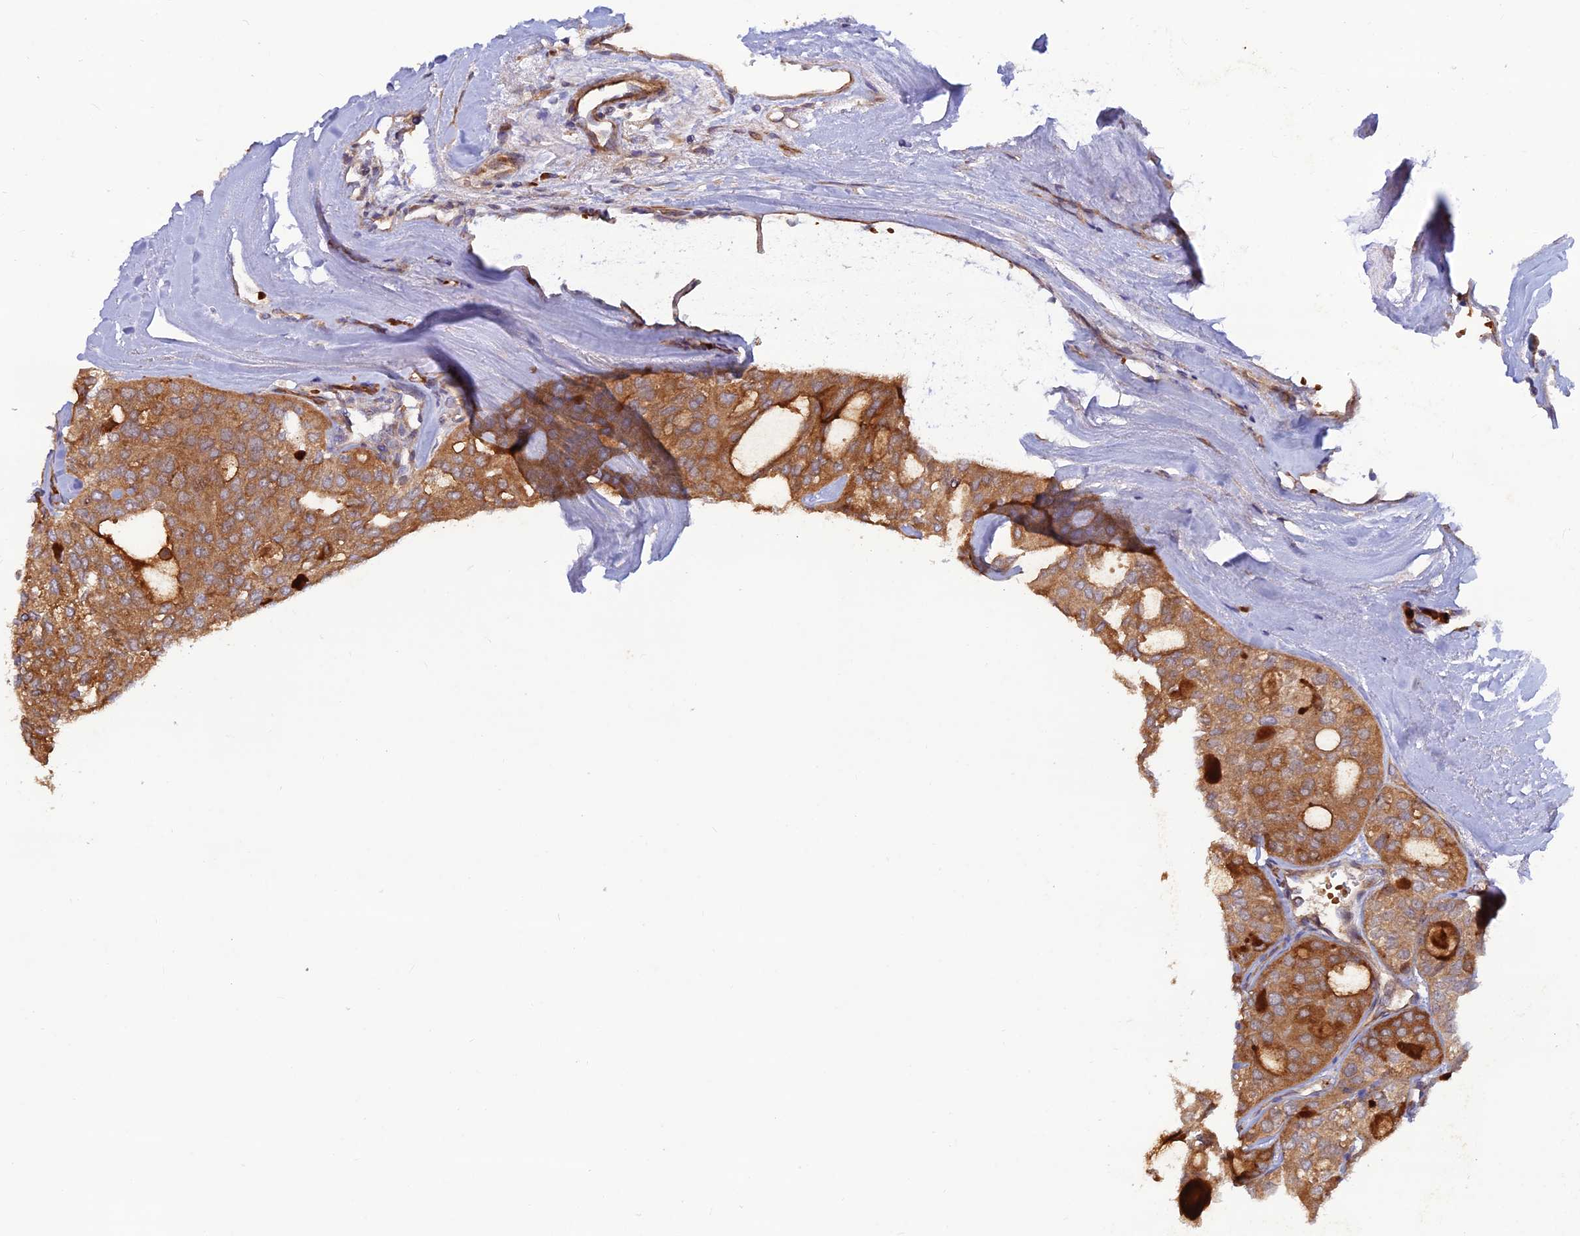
{"staining": {"intensity": "moderate", "quantity": ">75%", "location": "cytoplasmic/membranous"}, "tissue": "thyroid cancer", "cell_type": "Tumor cells", "image_type": "cancer", "snomed": [{"axis": "morphology", "description": "Follicular adenoma carcinoma, NOS"}, {"axis": "topography", "description": "Thyroid gland"}], "caption": "Human thyroid cancer (follicular adenoma carcinoma) stained for a protein (brown) demonstrates moderate cytoplasmic/membranous positive staining in about >75% of tumor cells.", "gene": "GMCL1", "patient": {"sex": "male", "age": 75}}